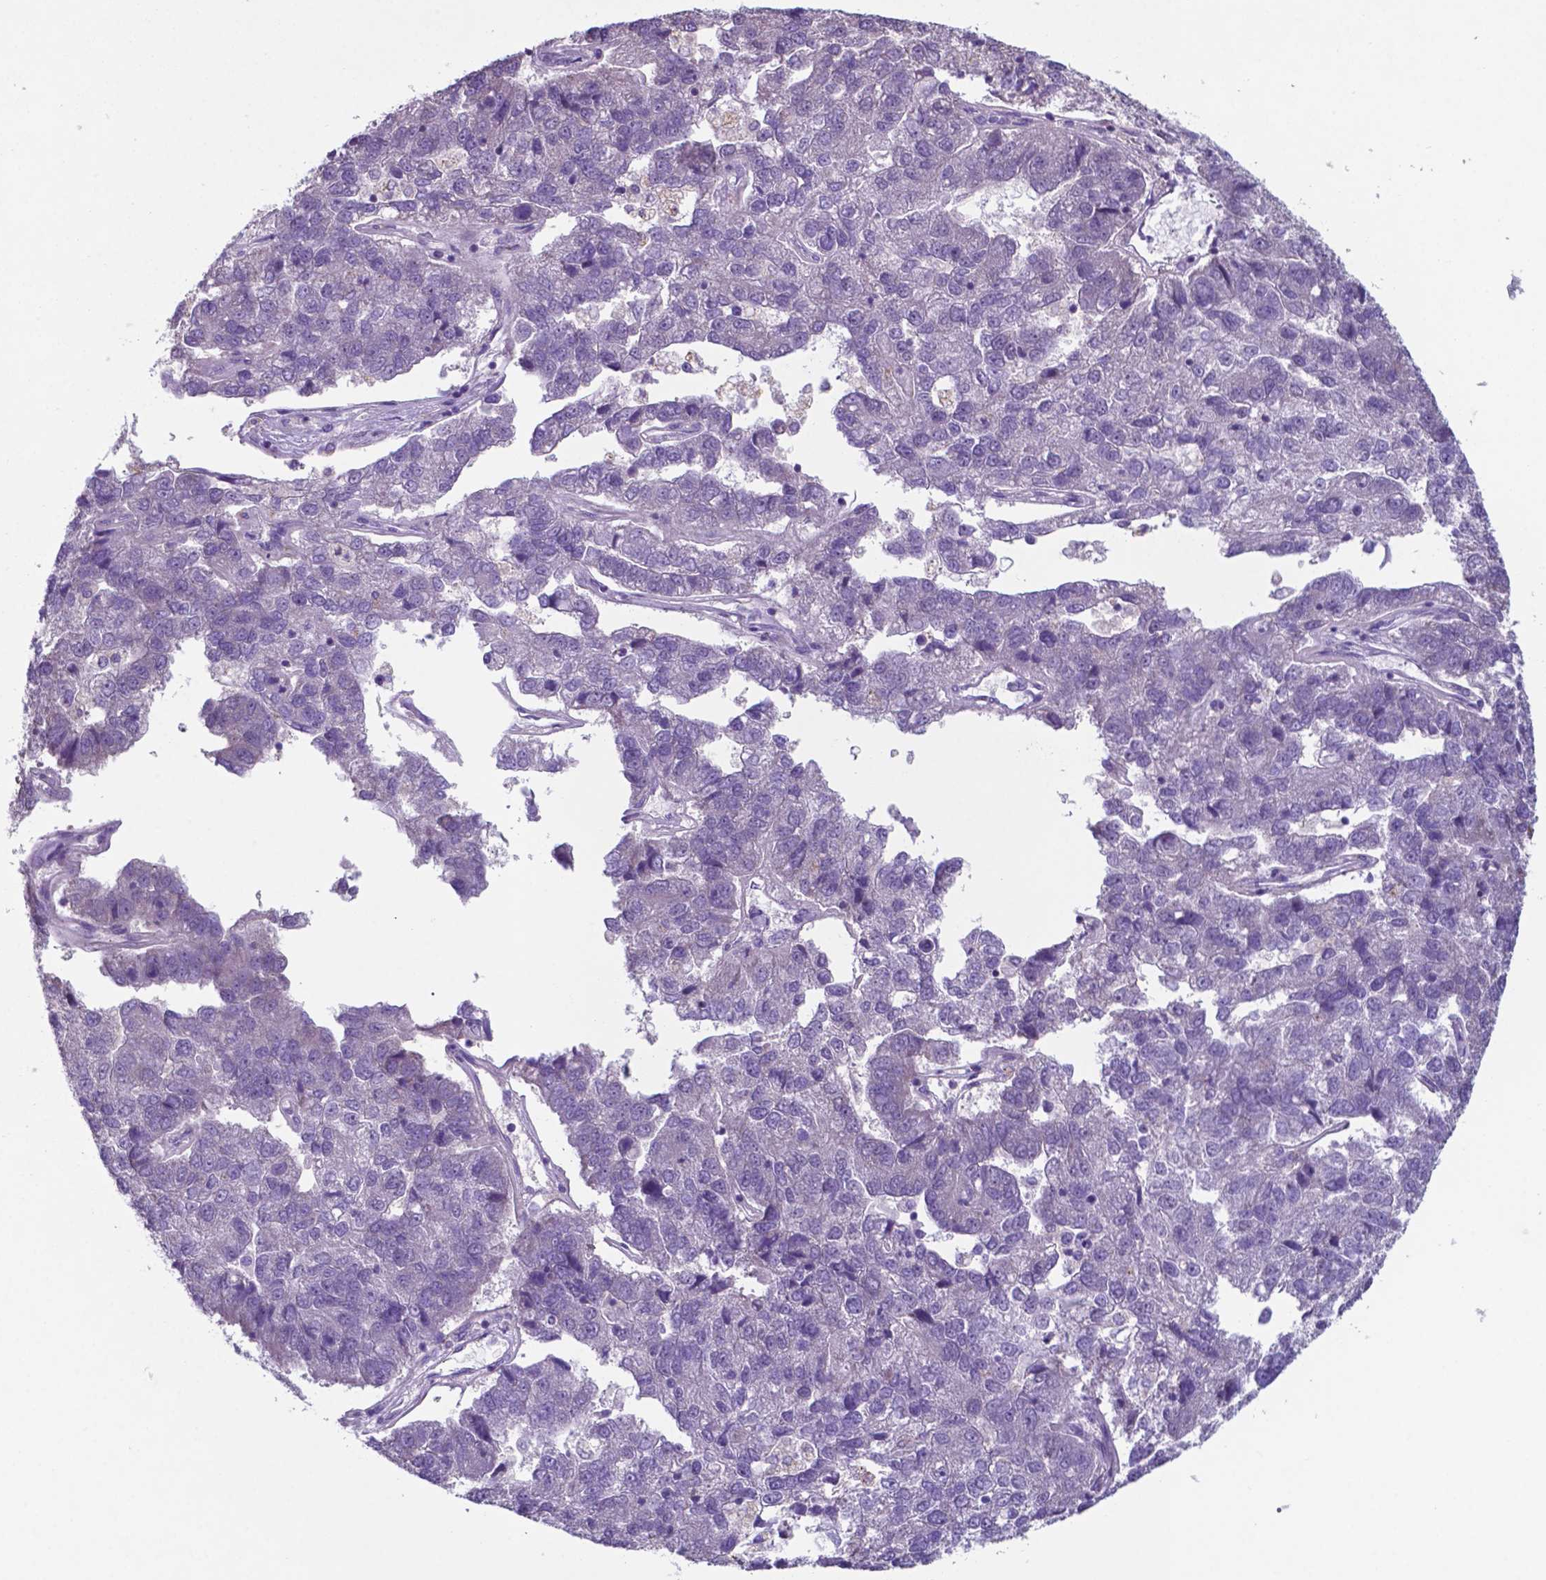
{"staining": {"intensity": "negative", "quantity": "none", "location": "none"}, "tissue": "pancreatic cancer", "cell_type": "Tumor cells", "image_type": "cancer", "snomed": [{"axis": "morphology", "description": "Adenocarcinoma, NOS"}, {"axis": "topography", "description": "Pancreas"}], "caption": "Tumor cells are negative for brown protein staining in adenocarcinoma (pancreatic). Brightfield microscopy of immunohistochemistry (IHC) stained with DAB (3,3'-diaminobenzidine) (brown) and hematoxylin (blue), captured at high magnification.", "gene": "TYRO3", "patient": {"sex": "female", "age": 61}}